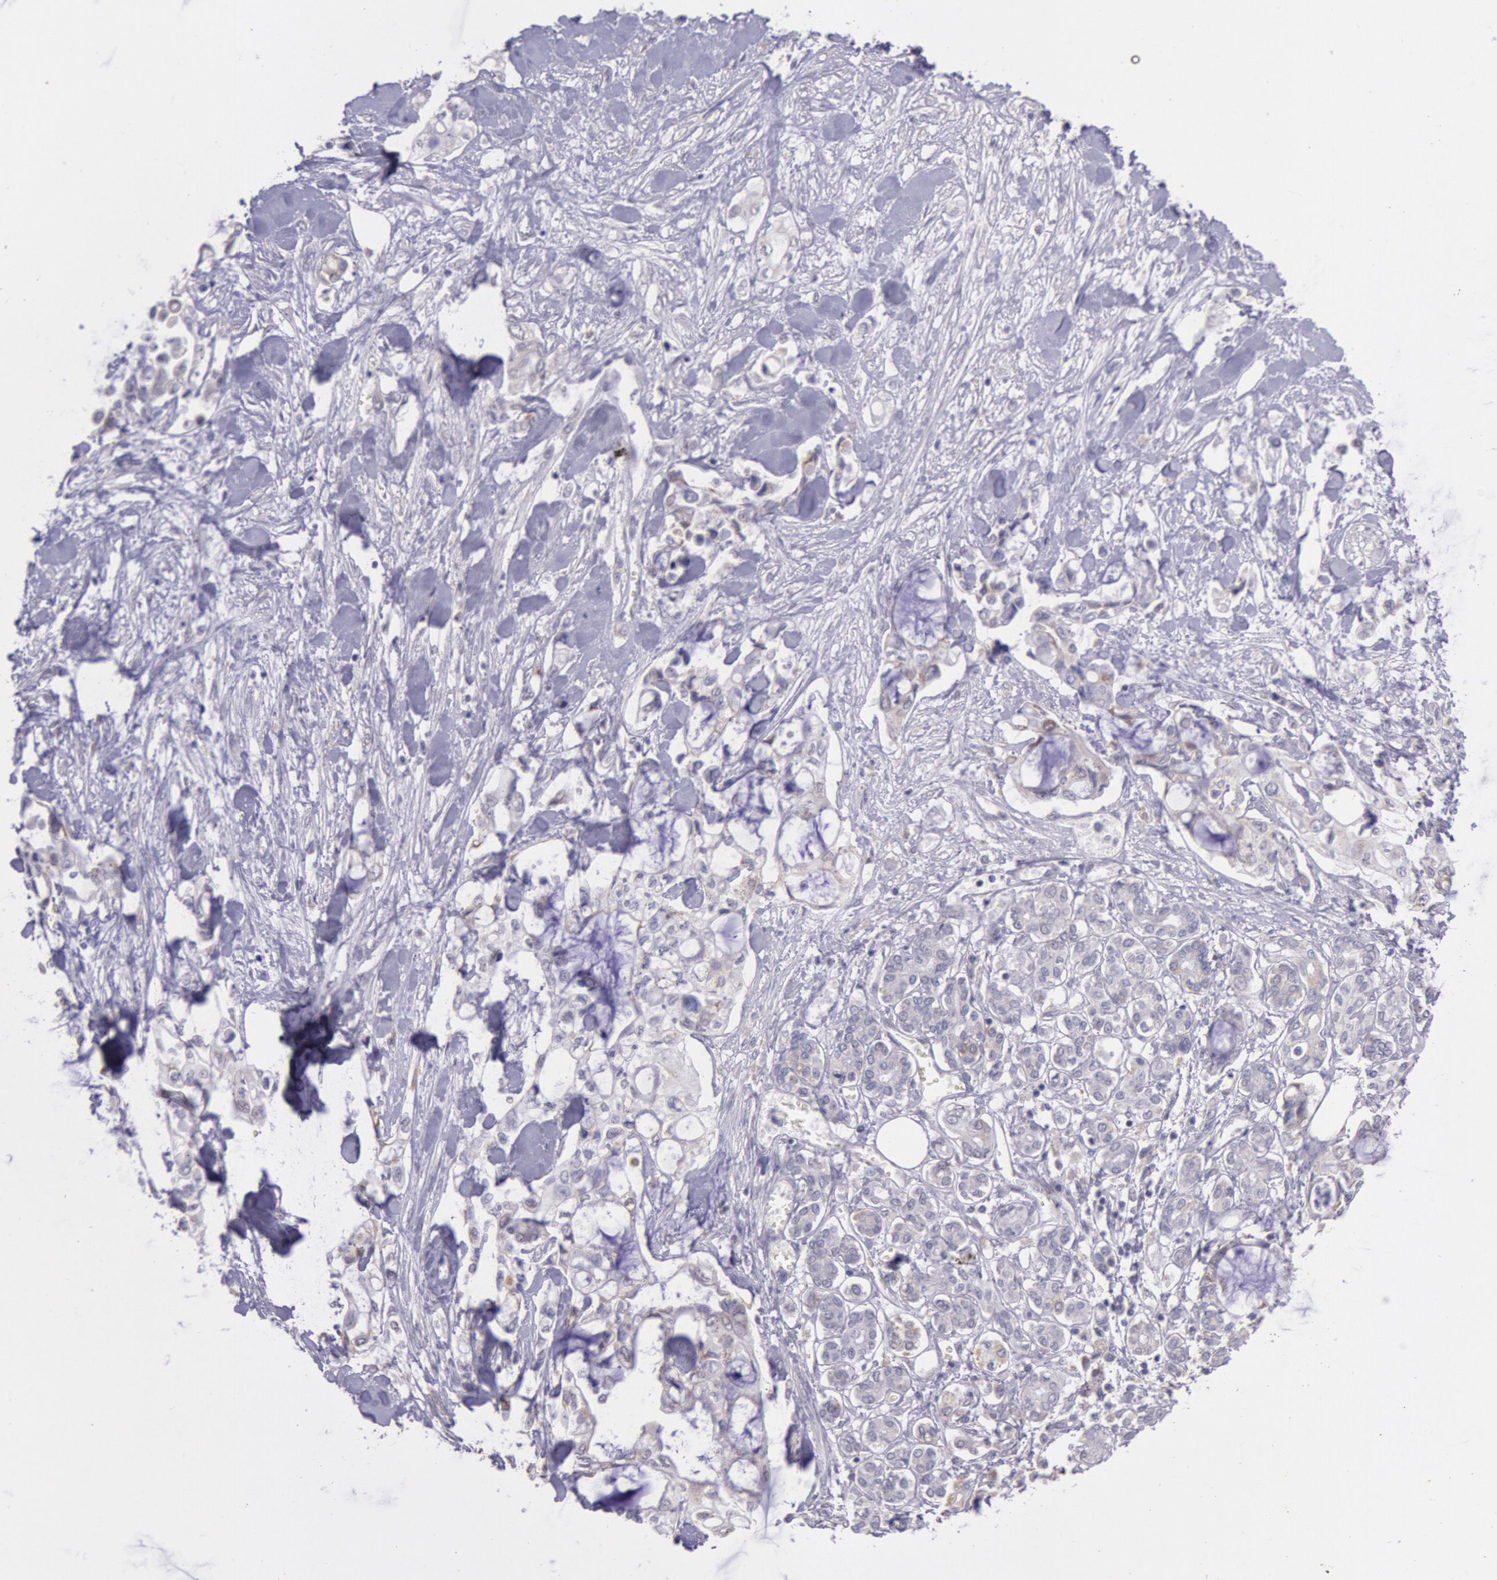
{"staining": {"intensity": "weak", "quantity": "25%-75%", "location": "cytoplasmic/membranous"}, "tissue": "pancreatic cancer", "cell_type": "Tumor cells", "image_type": "cancer", "snomed": [{"axis": "morphology", "description": "Adenocarcinoma, NOS"}, {"axis": "topography", "description": "Pancreas"}], "caption": "Pancreatic cancer (adenocarcinoma) stained with a protein marker reveals weak staining in tumor cells.", "gene": "FRMD6", "patient": {"sex": "female", "age": 70}}